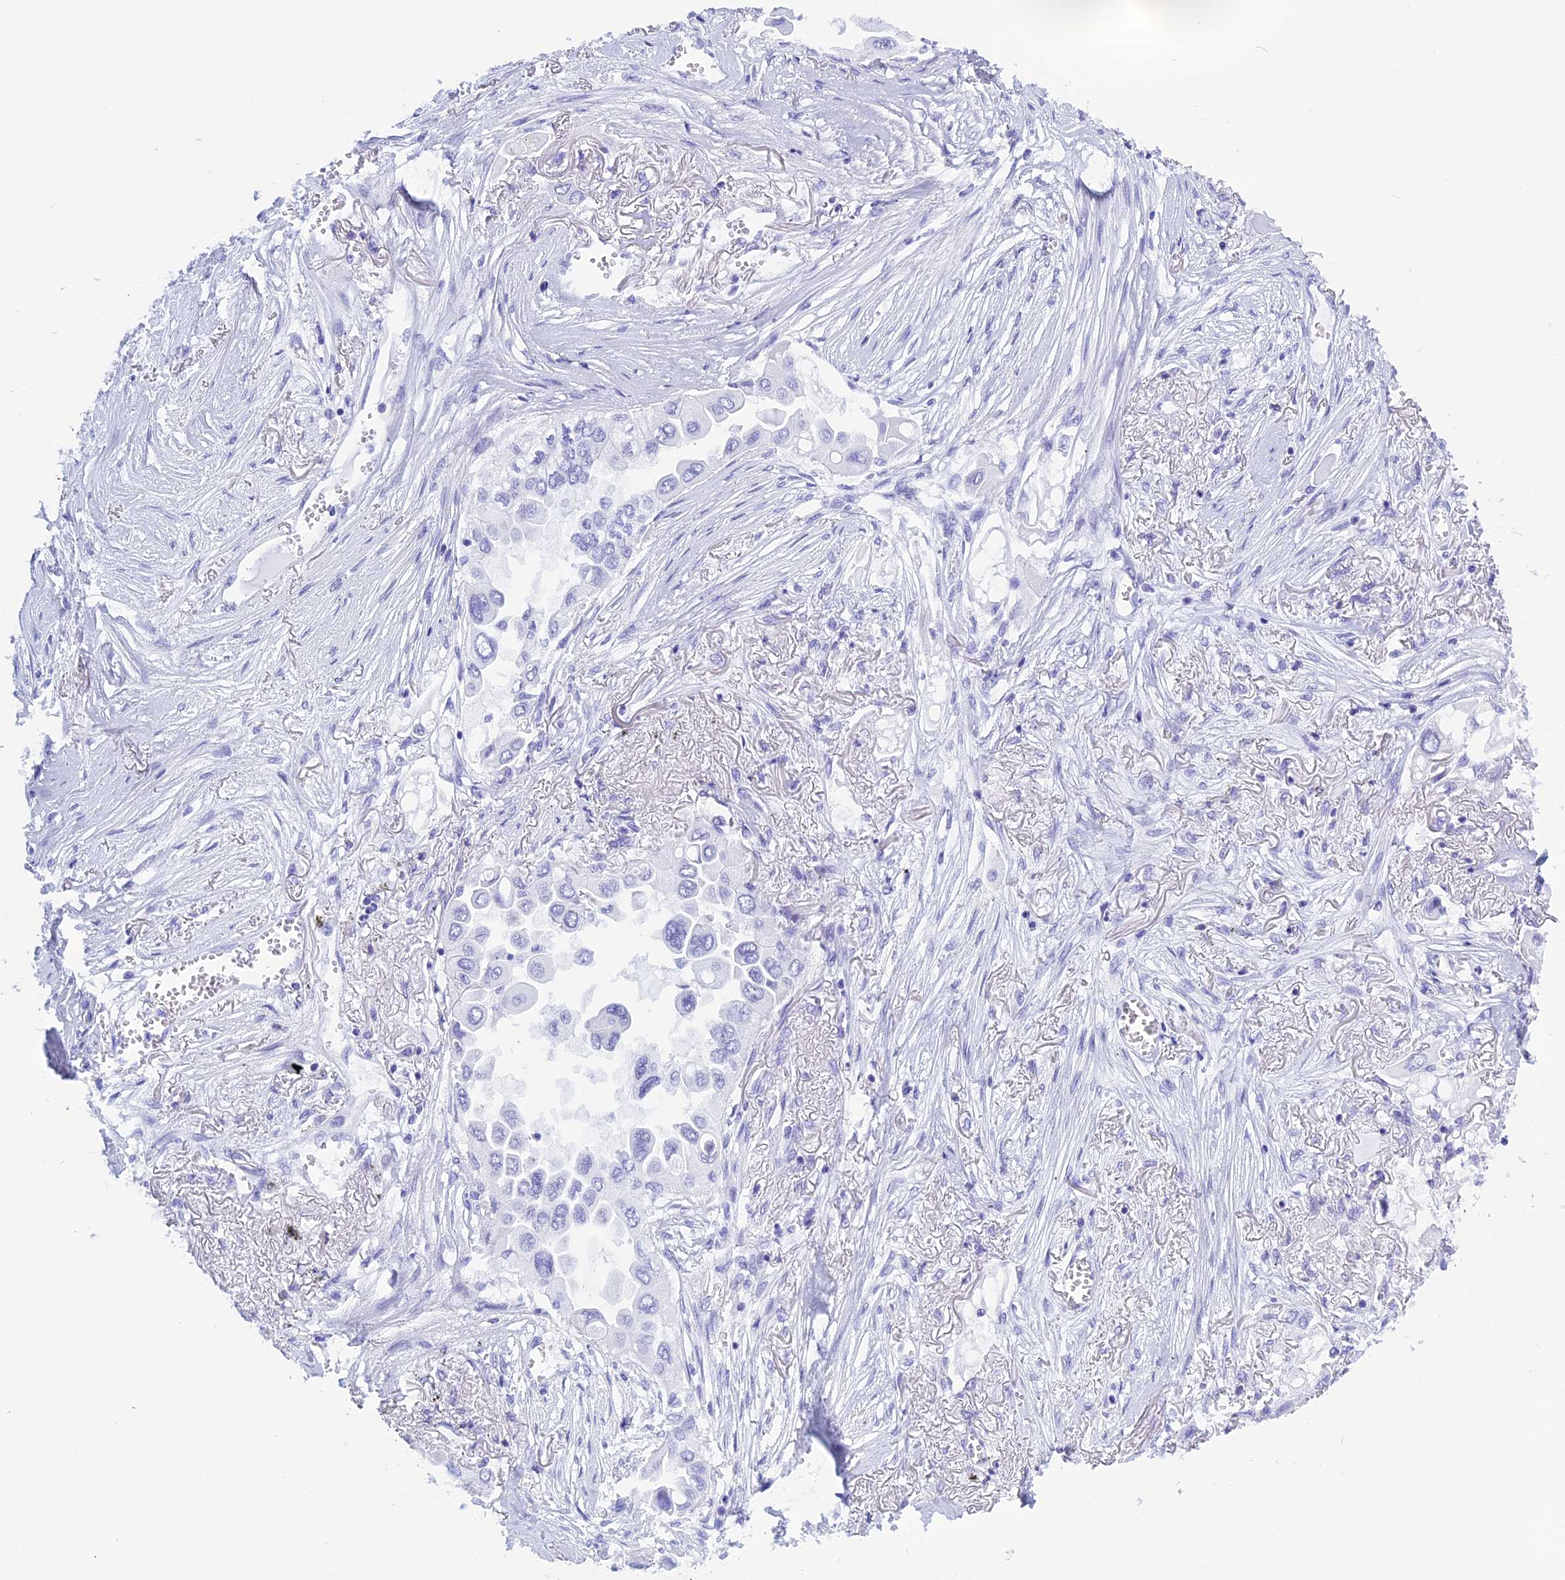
{"staining": {"intensity": "negative", "quantity": "none", "location": "none"}, "tissue": "lung cancer", "cell_type": "Tumor cells", "image_type": "cancer", "snomed": [{"axis": "morphology", "description": "Adenocarcinoma, NOS"}, {"axis": "topography", "description": "Lung"}], "caption": "This is a image of immunohistochemistry staining of adenocarcinoma (lung), which shows no staining in tumor cells.", "gene": "KCTD21", "patient": {"sex": "female", "age": 76}}